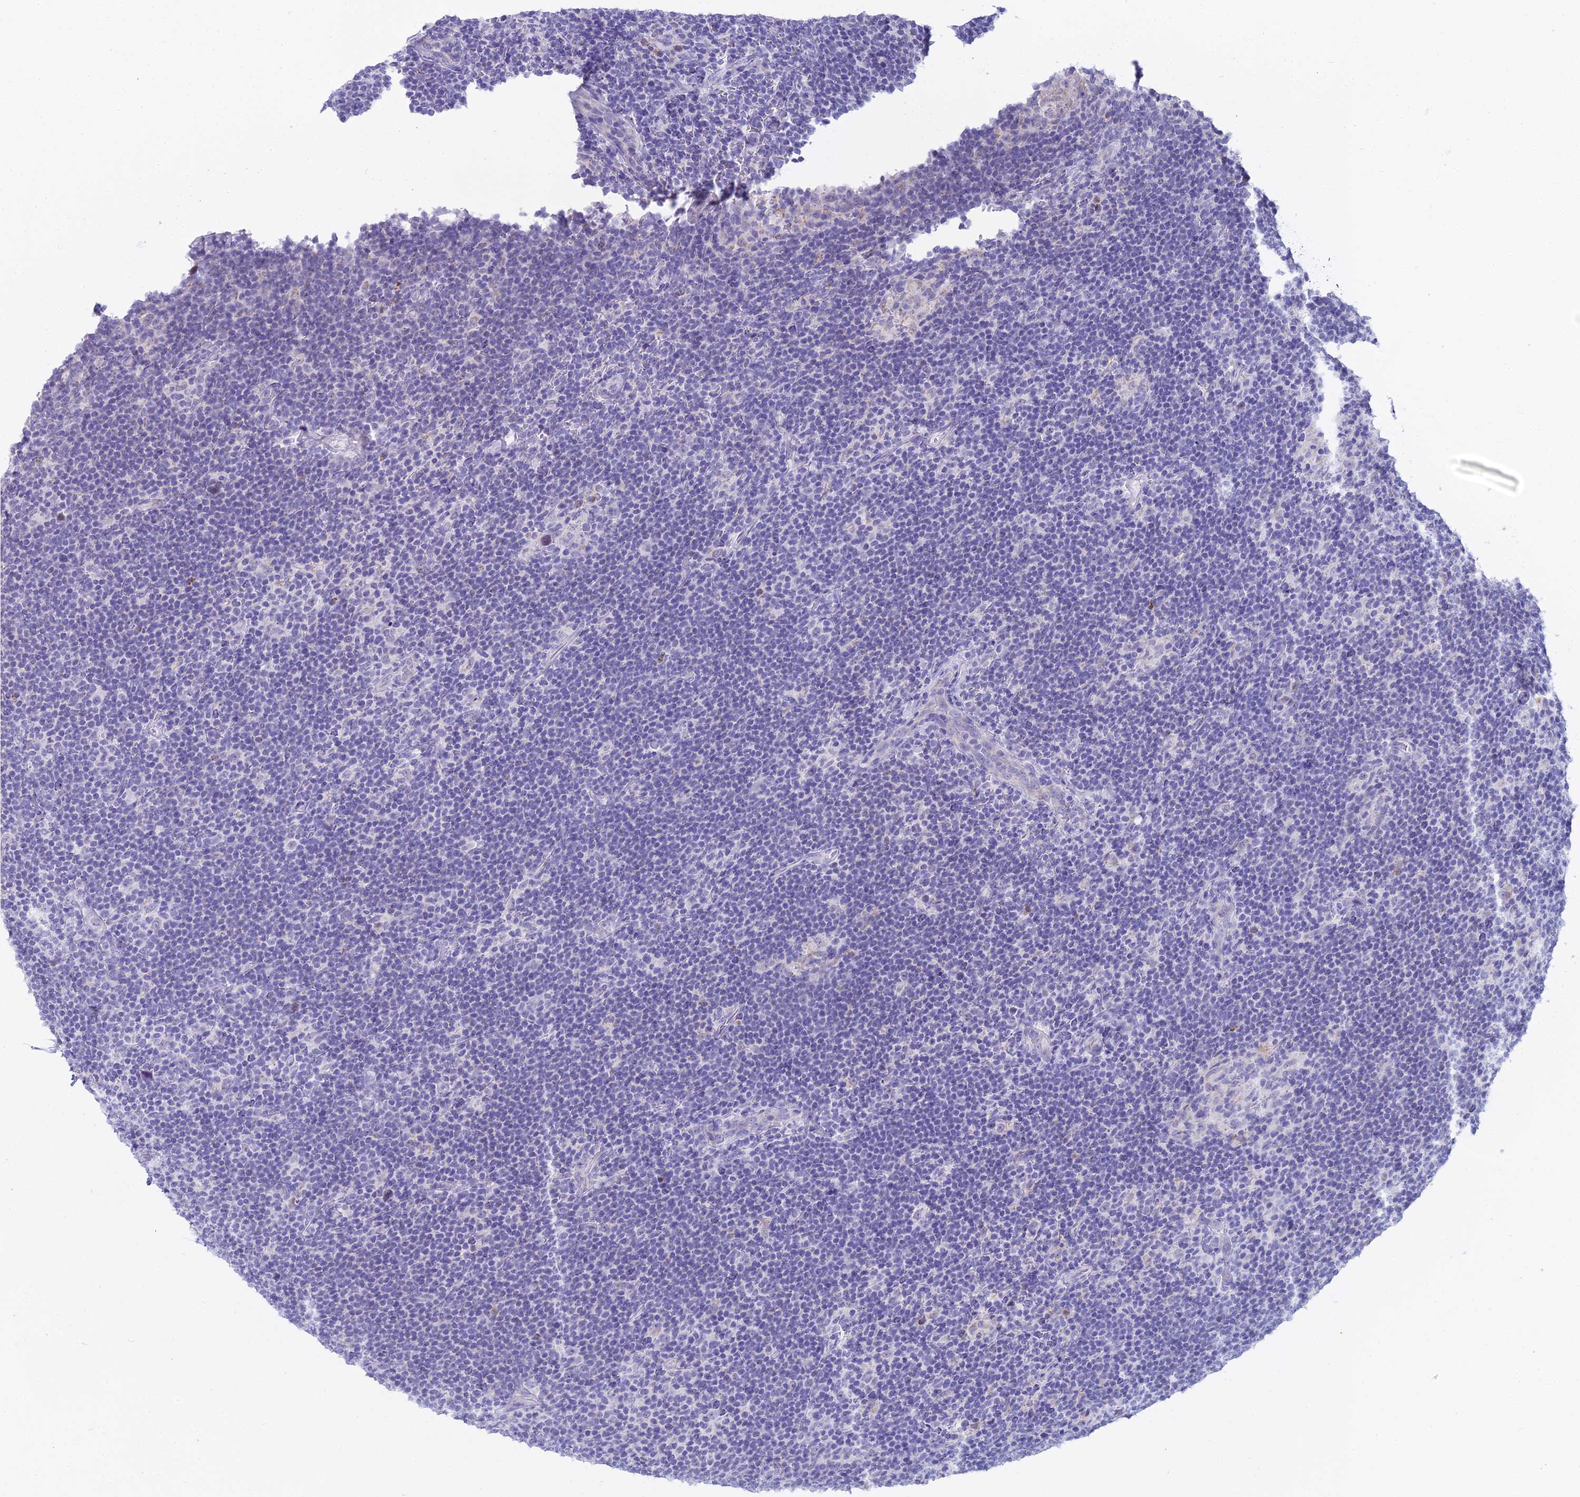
{"staining": {"intensity": "negative", "quantity": "none", "location": "none"}, "tissue": "lymphoma", "cell_type": "Tumor cells", "image_type": "cancer", "snomed": [{"axis": "morphology", "description": "Hodgkin's disease, NOS"}, {"axis": "topography", "description": "Lymph node"}], "caption": "Tumor cells are negative for brown protein staining in Hodgkin's disease. (DAB IHC with hematoxylin counter stain).", "gene": "CGB2", "patient": {"sex": "female", "age": 57}}